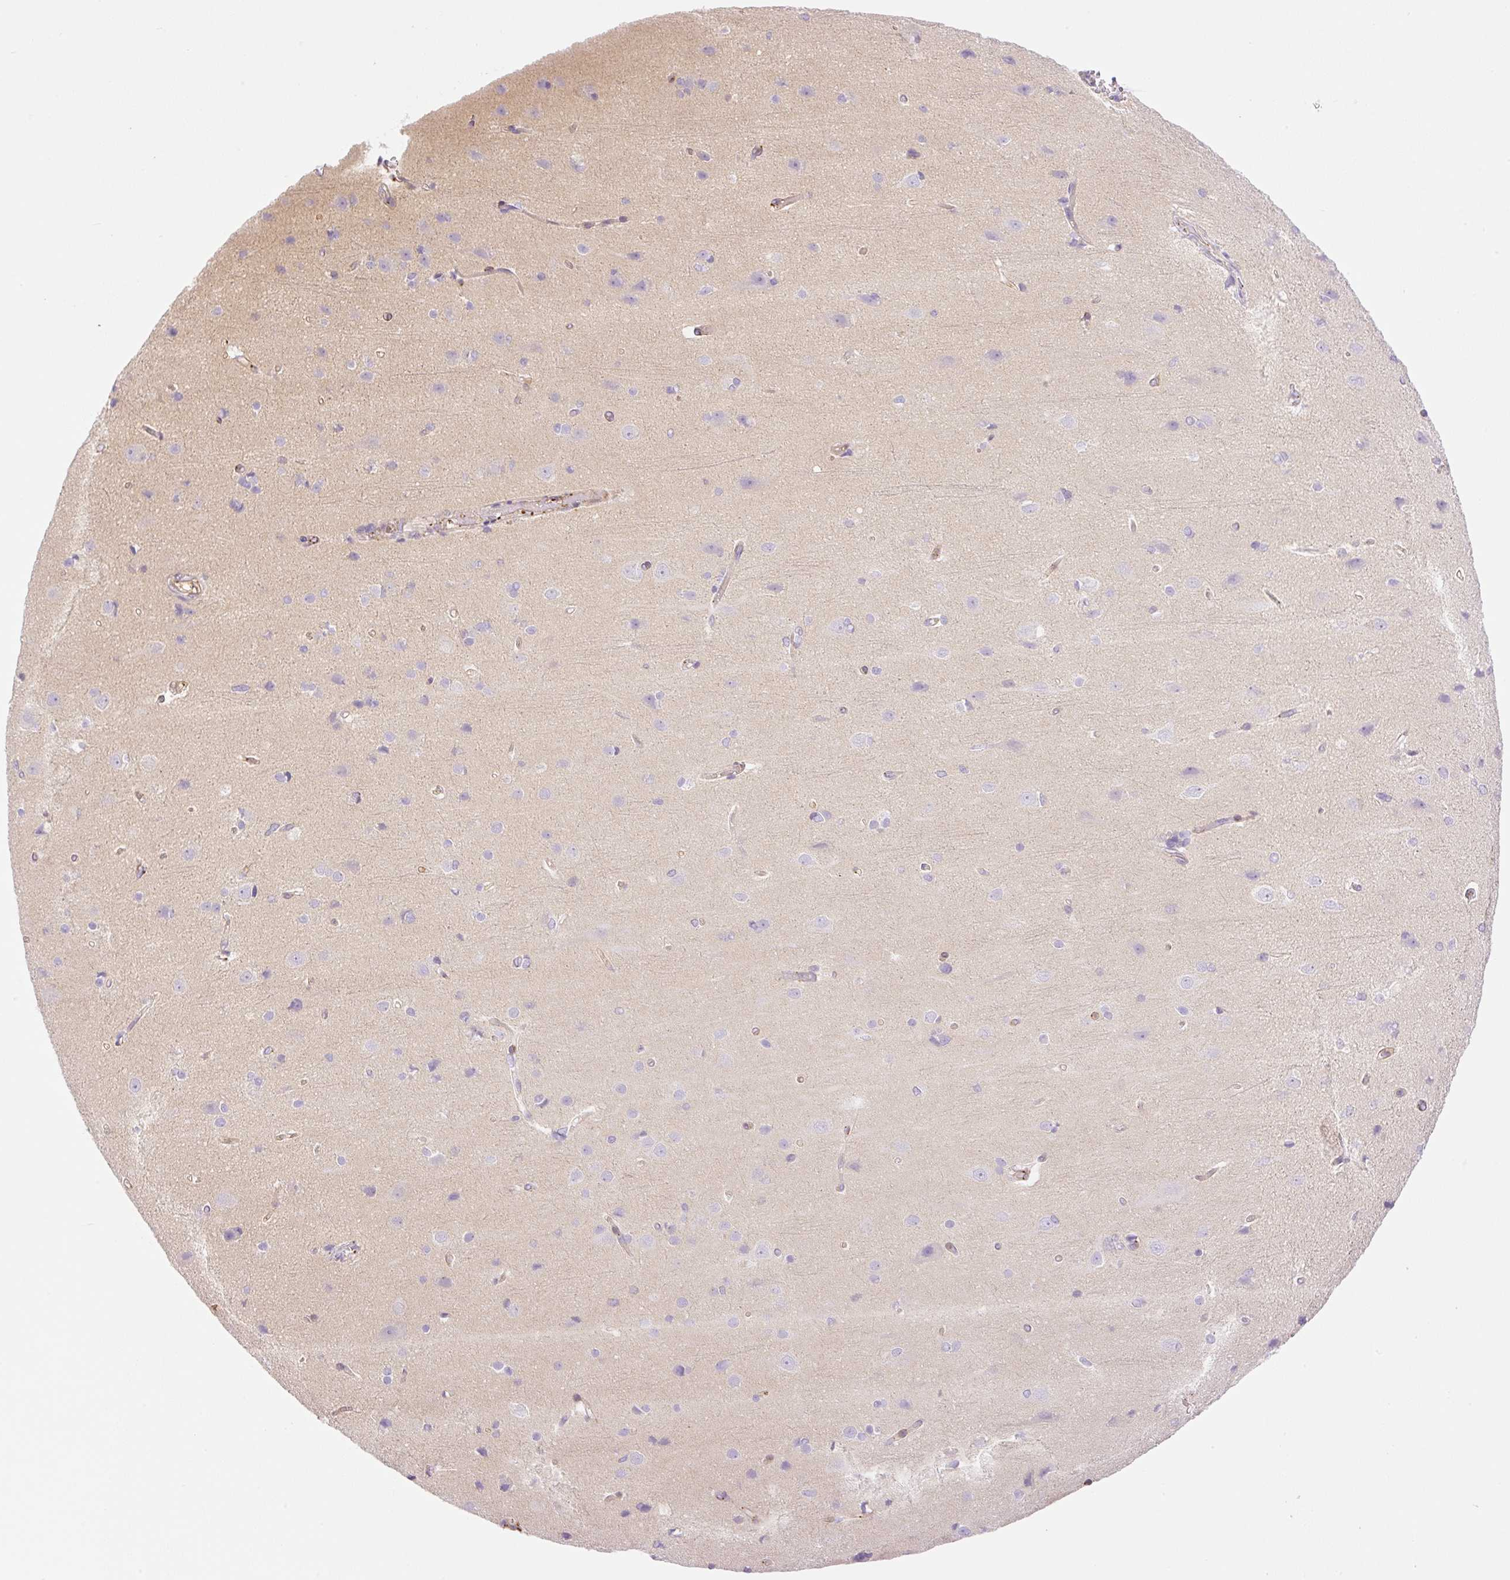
{"staining": {"intensity": "weak", "quantity": "25%-75%", "location": "cytoplasmic/membranous"}, "tissue": "cerebral cortex", "cell_type": "Endothelial cells", "image_type": "normal", "snomed": [{"axis": "morphology", "description": "Normal tissue, NOS"}, {"axis": "topography", "description": "Cerebral cortex"}], "caption": "The immunohistochemical stain highlights weak cytoplasmic/membranous staining in endothelial cells of benign cerebral cortex. (DAB (3,3'-diaminobenzidine) IHC with brightfield microscopy, high magnification).", "gene": "EHD1", "patient": {"sex": "male", "age": 37}}